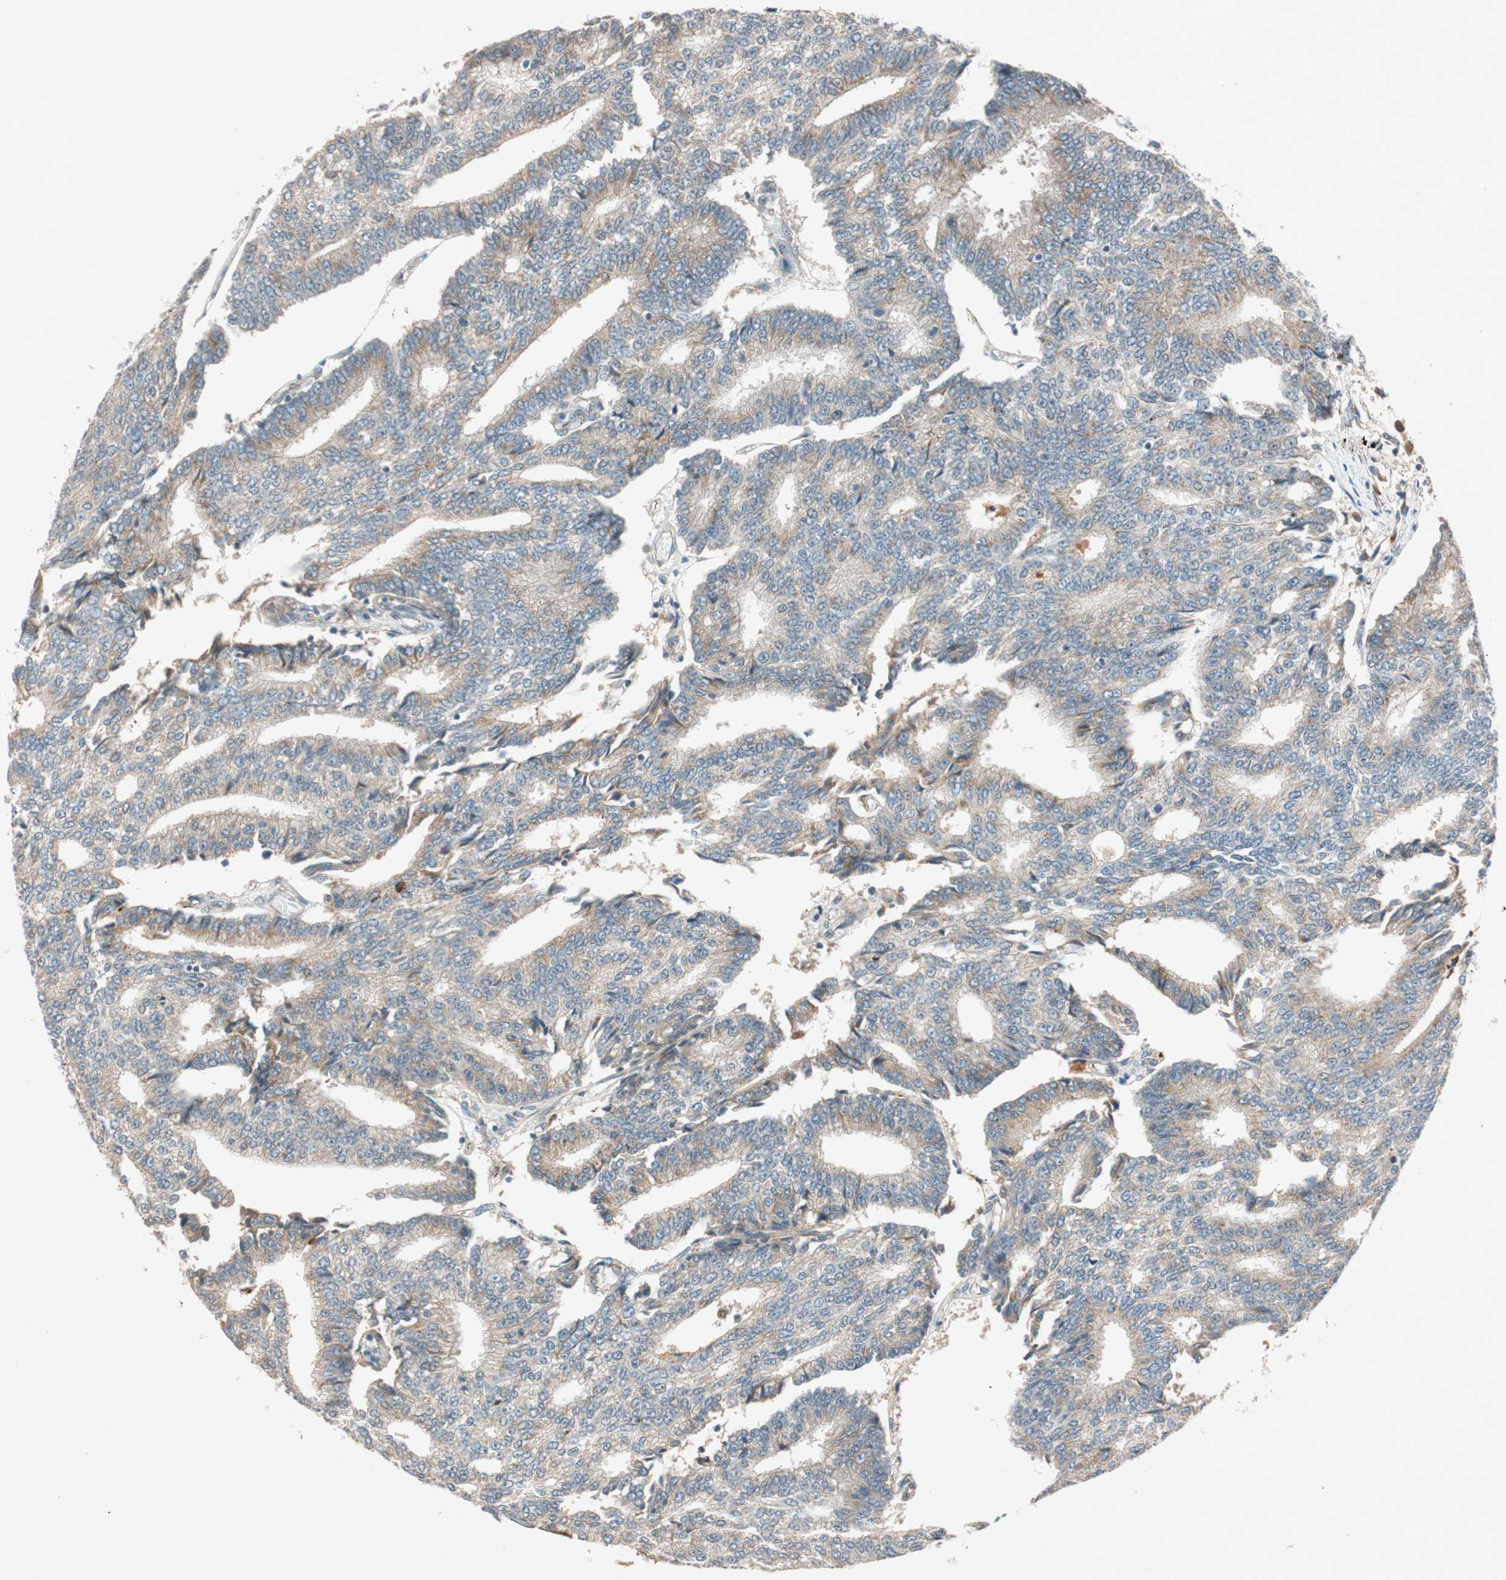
{"staining": {"intensity": "weak", "quantity": ">75%", "location": "cytoplasmic/membranous"}, "tissue": "prostate cancer", "cell_type": "Tumor cells", "image_type": "cancer", "snomed": [{"axis": "morphology", "description": "Adenocarcinoma, High grade"}, {"axis": "topography", "description": "Prostate"}], "caption": "DAB (3,3'-diaminobenzidine) immunohistochemical staining of human adenocarcinoma (high-grade) (prostate) shows weak cytoplasmic/membranous protein staining in approximately >75% of tumor cells. (DAB (3,3'-diaminobenzidine) IHC with brightfield microscopy, high magnification).", "gene": "EPHA6", "patient": {"sex": "male", "age": 55}}